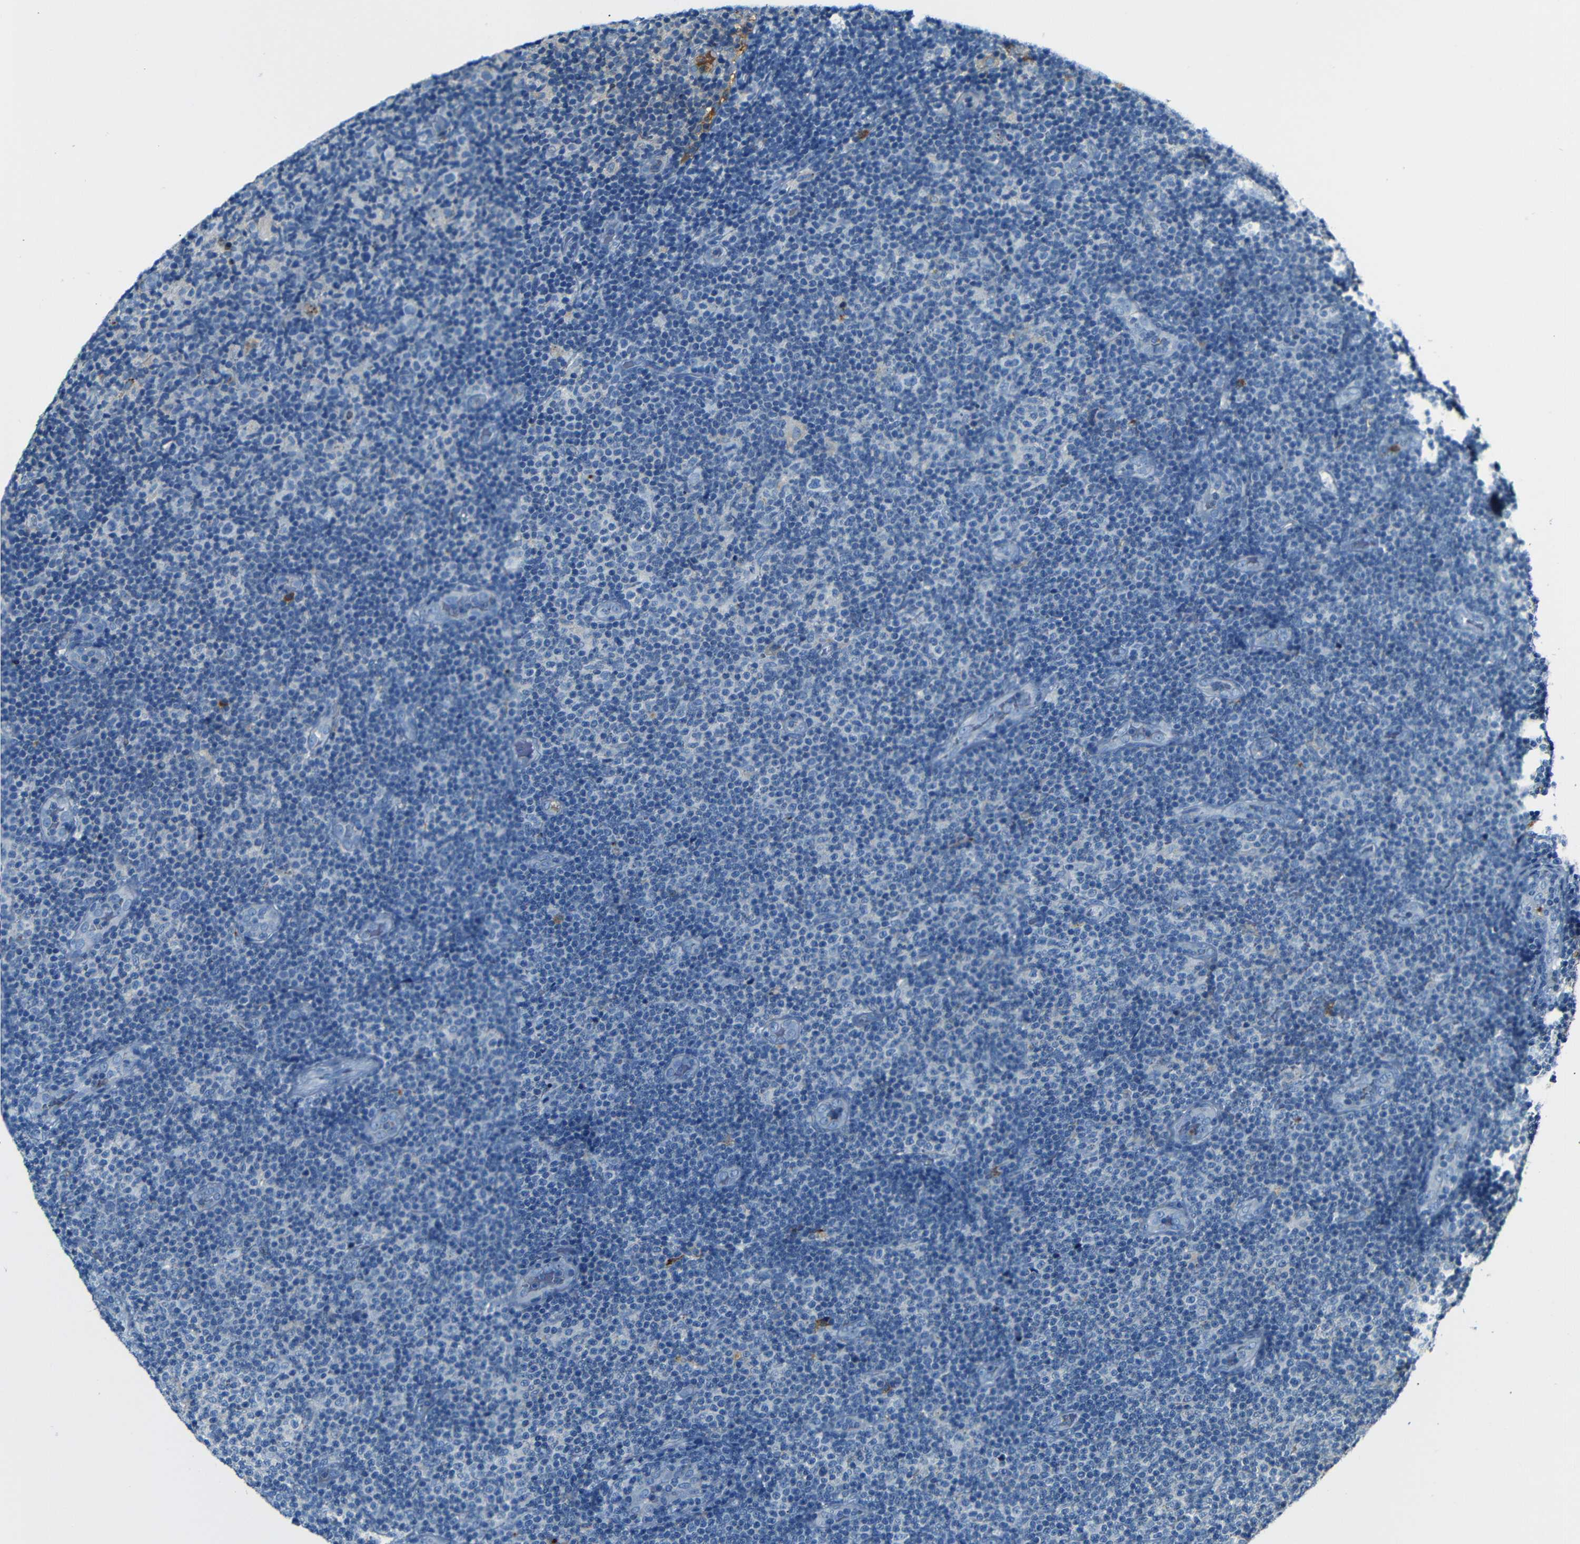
{"staining": {"intensity": "negative", "quantity": "none", "location": "none"}, "tissue": "lymphoma", "cell_type": "Tumor cells", "image_type": "cancer", "snomed": [{"axis": "morphology", "description": "Malignant lymphoma, non-Hodgkin's type, Low grade"}, {"axis": "topography", "description": "Lymph node"}], "caption": "Immunohistochemistry of human lymphoma shows no positivity in tumor cells.", "gene": "SERPINA1", "patient": {"sex": "male", "age": 83}}